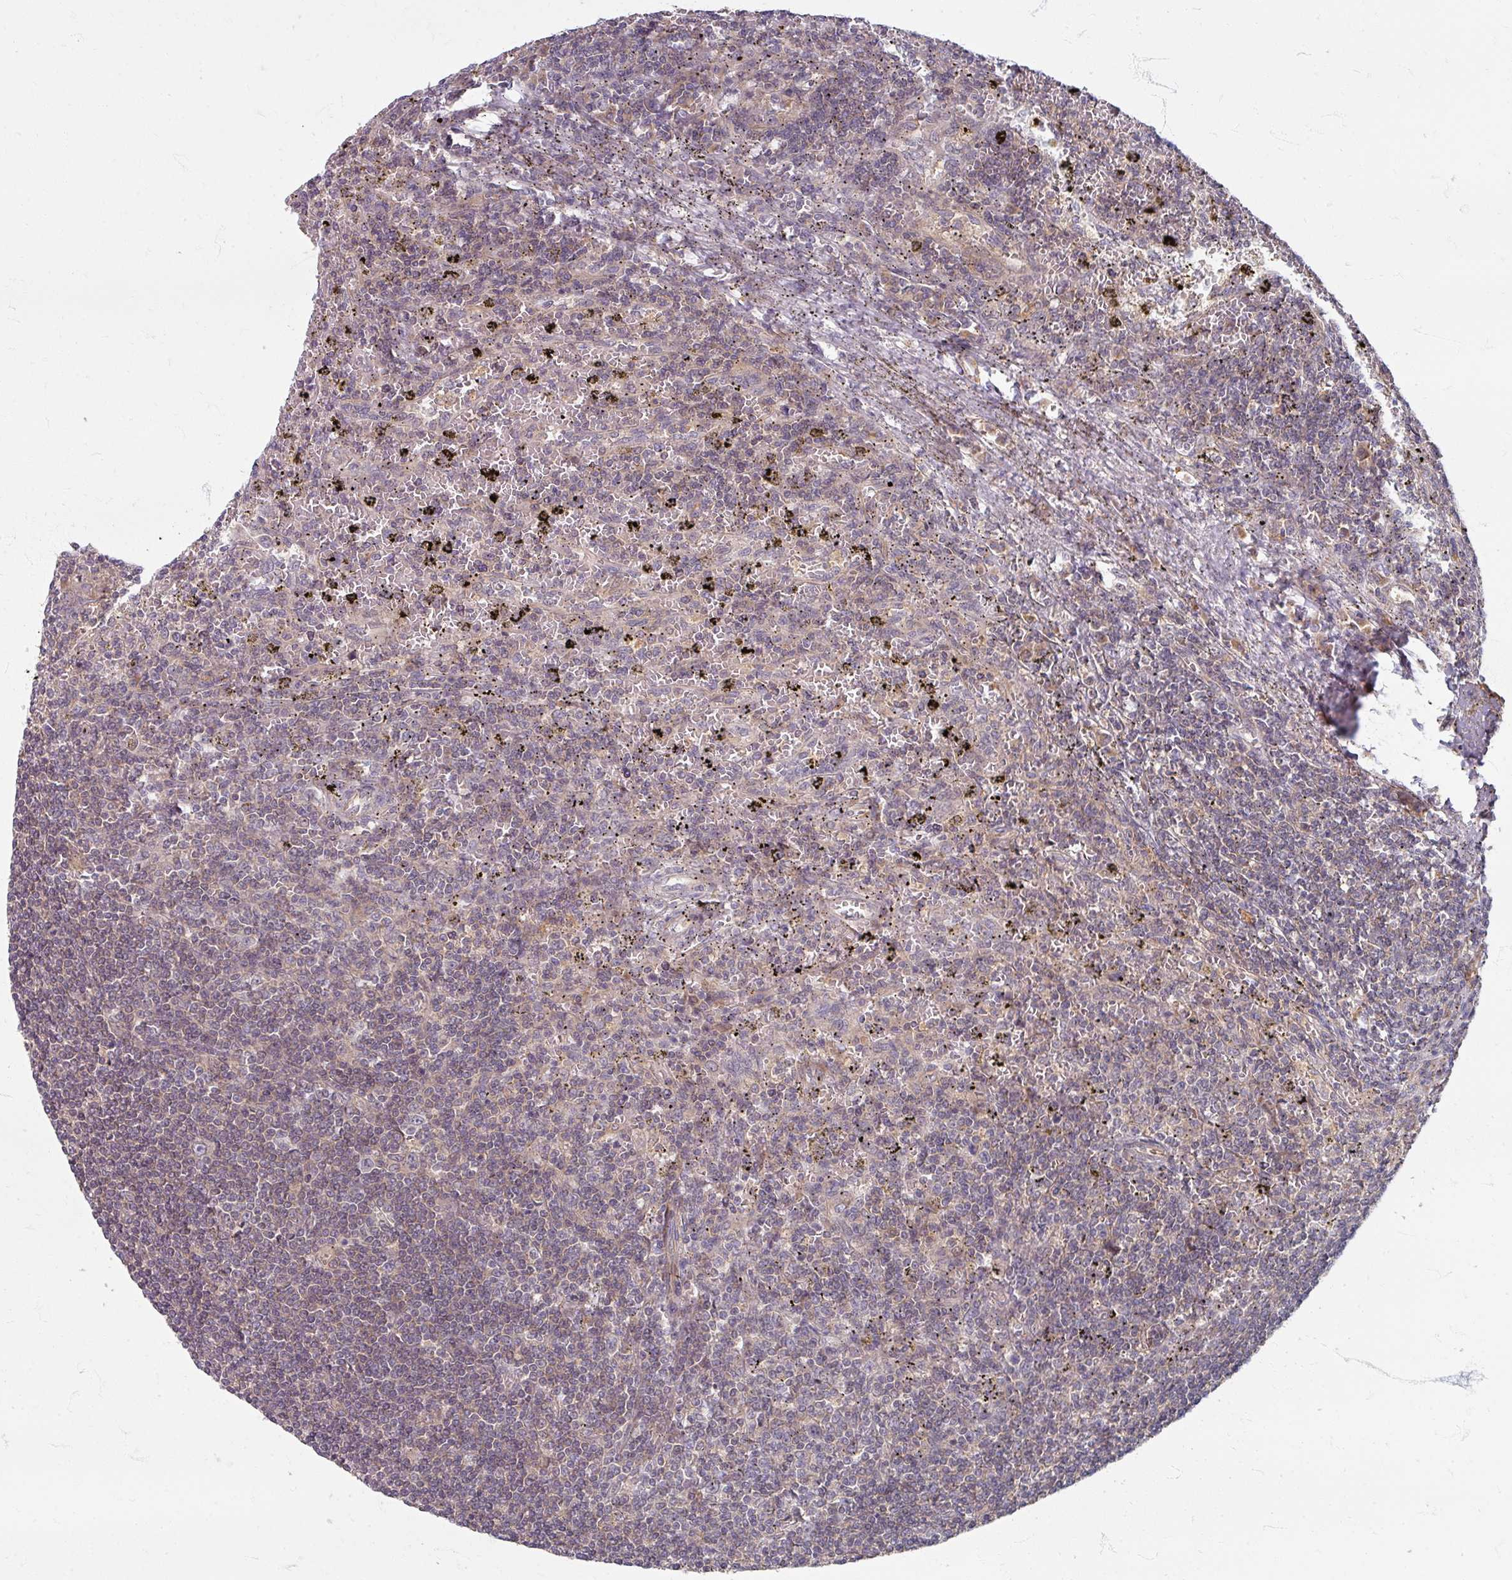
{"staining": {"intensity": "weak", "quantity": "<25%", "location": "cytoplasmic/membranous"}, "tissue": "lymphoma", "cell_type": "Tumor cells", "image_type": "cancer", "snomed": [{"axis": "morphology", "description": "Malignant lymphoma, non-Hodgkin's type, Low grade"}, {"axis": "topography", "description": "Spleen"}], "caption": "This is an immunohistochemistry micrograph of lymphoma. There is no positivity in tumor cells.", "gene": "STAM", "patient": {"sex": "male", "age": 76}}